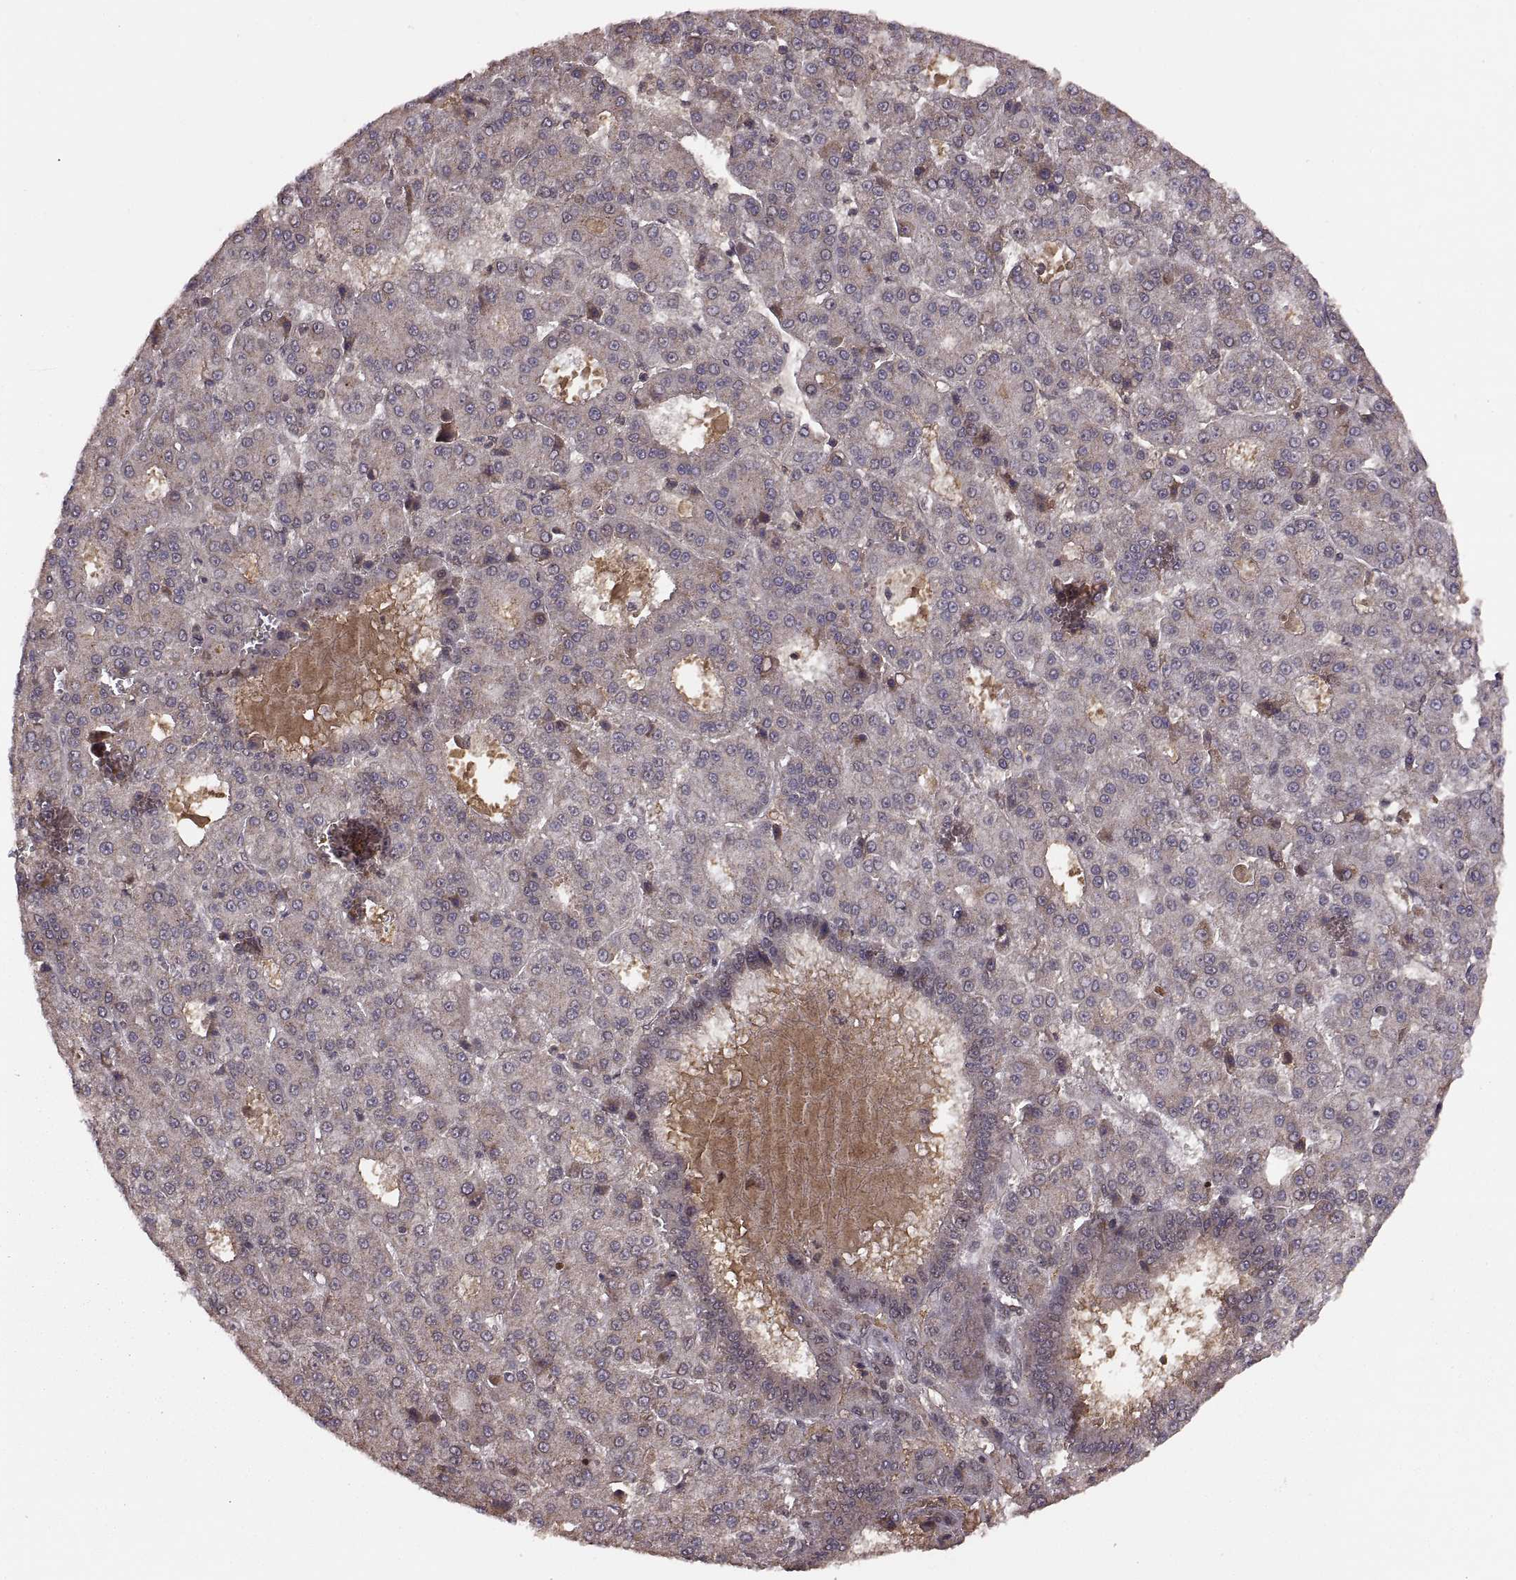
{"staining": {"intensity": "weak", "quantity": "25%-75%", "location": "cytoplasmic/membranous"}, "tissue": "liver cancer", "cell_type": "Tumor cells", "image_type": "cancer", "snomed": [{"axis": "morphology", "description": "Carcinoma, Hepatocellular, NOS"}, {"axis": "topography", "description": "Liver"}], "caption": "Protein staining of liver hepatocellular carcinoma tissue displays weak cytoplasmic/membranous positivity in approximately 25%-75% of tumor cells.", "gene": "RFT1", "patient": {"sex": "male", "age": 70}}